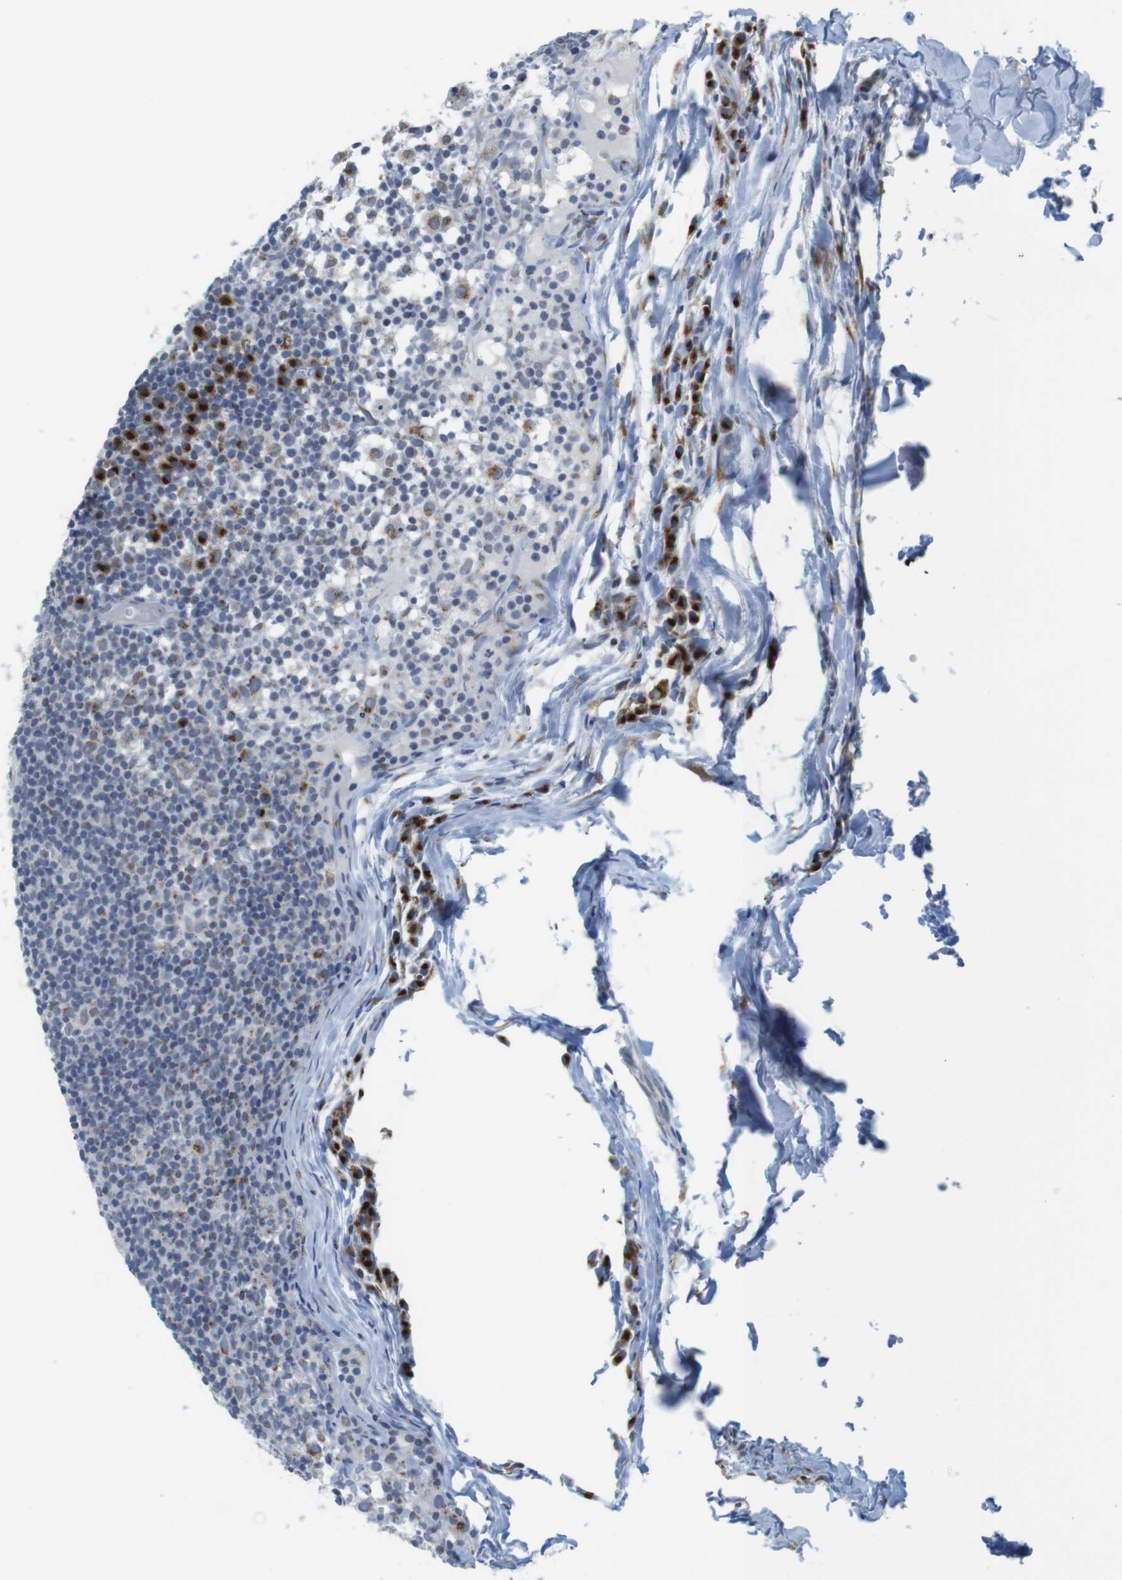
{"staining": {"intensity": "strong", "quantity": "<25%", "location": "cytoplasmic/membranous"}, "tissue": "lymph node", "cell_type": "Germinal center cells", "image_type": "normal", "snomed": [{"axis": "morphology", "description": "Normal tissue, NOS"}, {"axis": "morphology", "description": "Inflammation, NOS"}, {"axis": "topography", "description": "Lymph node"}], "caption": "The photomicrograph shows immunohistochemical staining of benign lymph node. There is strong cytoplasmic/membranous expression is appreciated in about <25% of germinal center cells. (DAB (3,3'-diaminobenzidine) = brown stain, brightfield microscopy at high magnification).", "gene": "ERGIC3", "patient": {"sex": "male", "age": 55}}